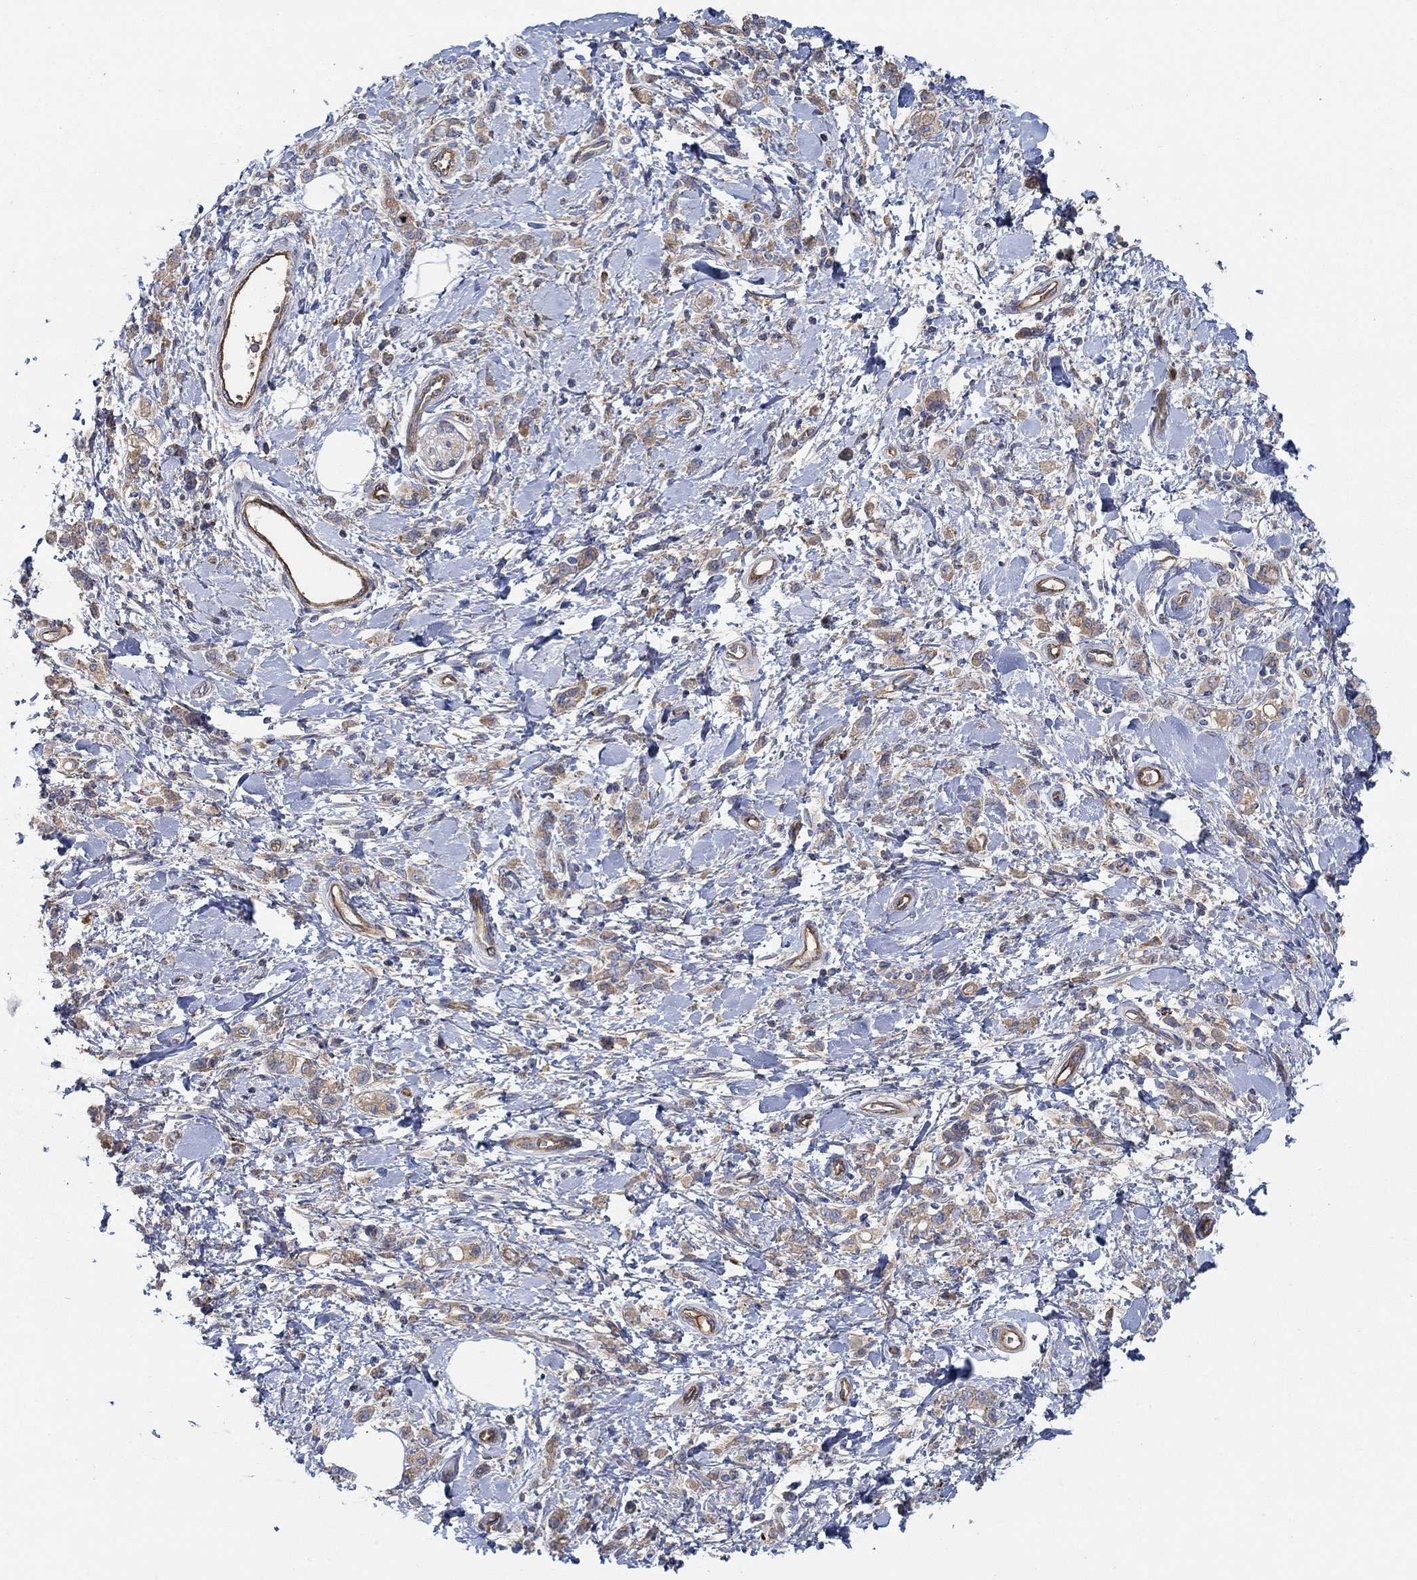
{"staining": {"intensity": "moderate", "quantity": ">75%", "location": "cytoplasmic/membranous"}, "tissue": "stomach cancer", "cell_type": "Tumor cells", "image_type": "cancer", "snomed": [{"axis": "morphology", "description": "Adenocarcinoma, NOS"}, {"axis": "topography", "description": "Stomach"}], "caption": "IHC (DAB) staining of adenocarcinoma (stomach) displays moderate cytoplasmic/membranous protein expression in about >75% of tumor cells.", "gene": "SPAG9", "patient": {"sex": "male", "age": 77}}